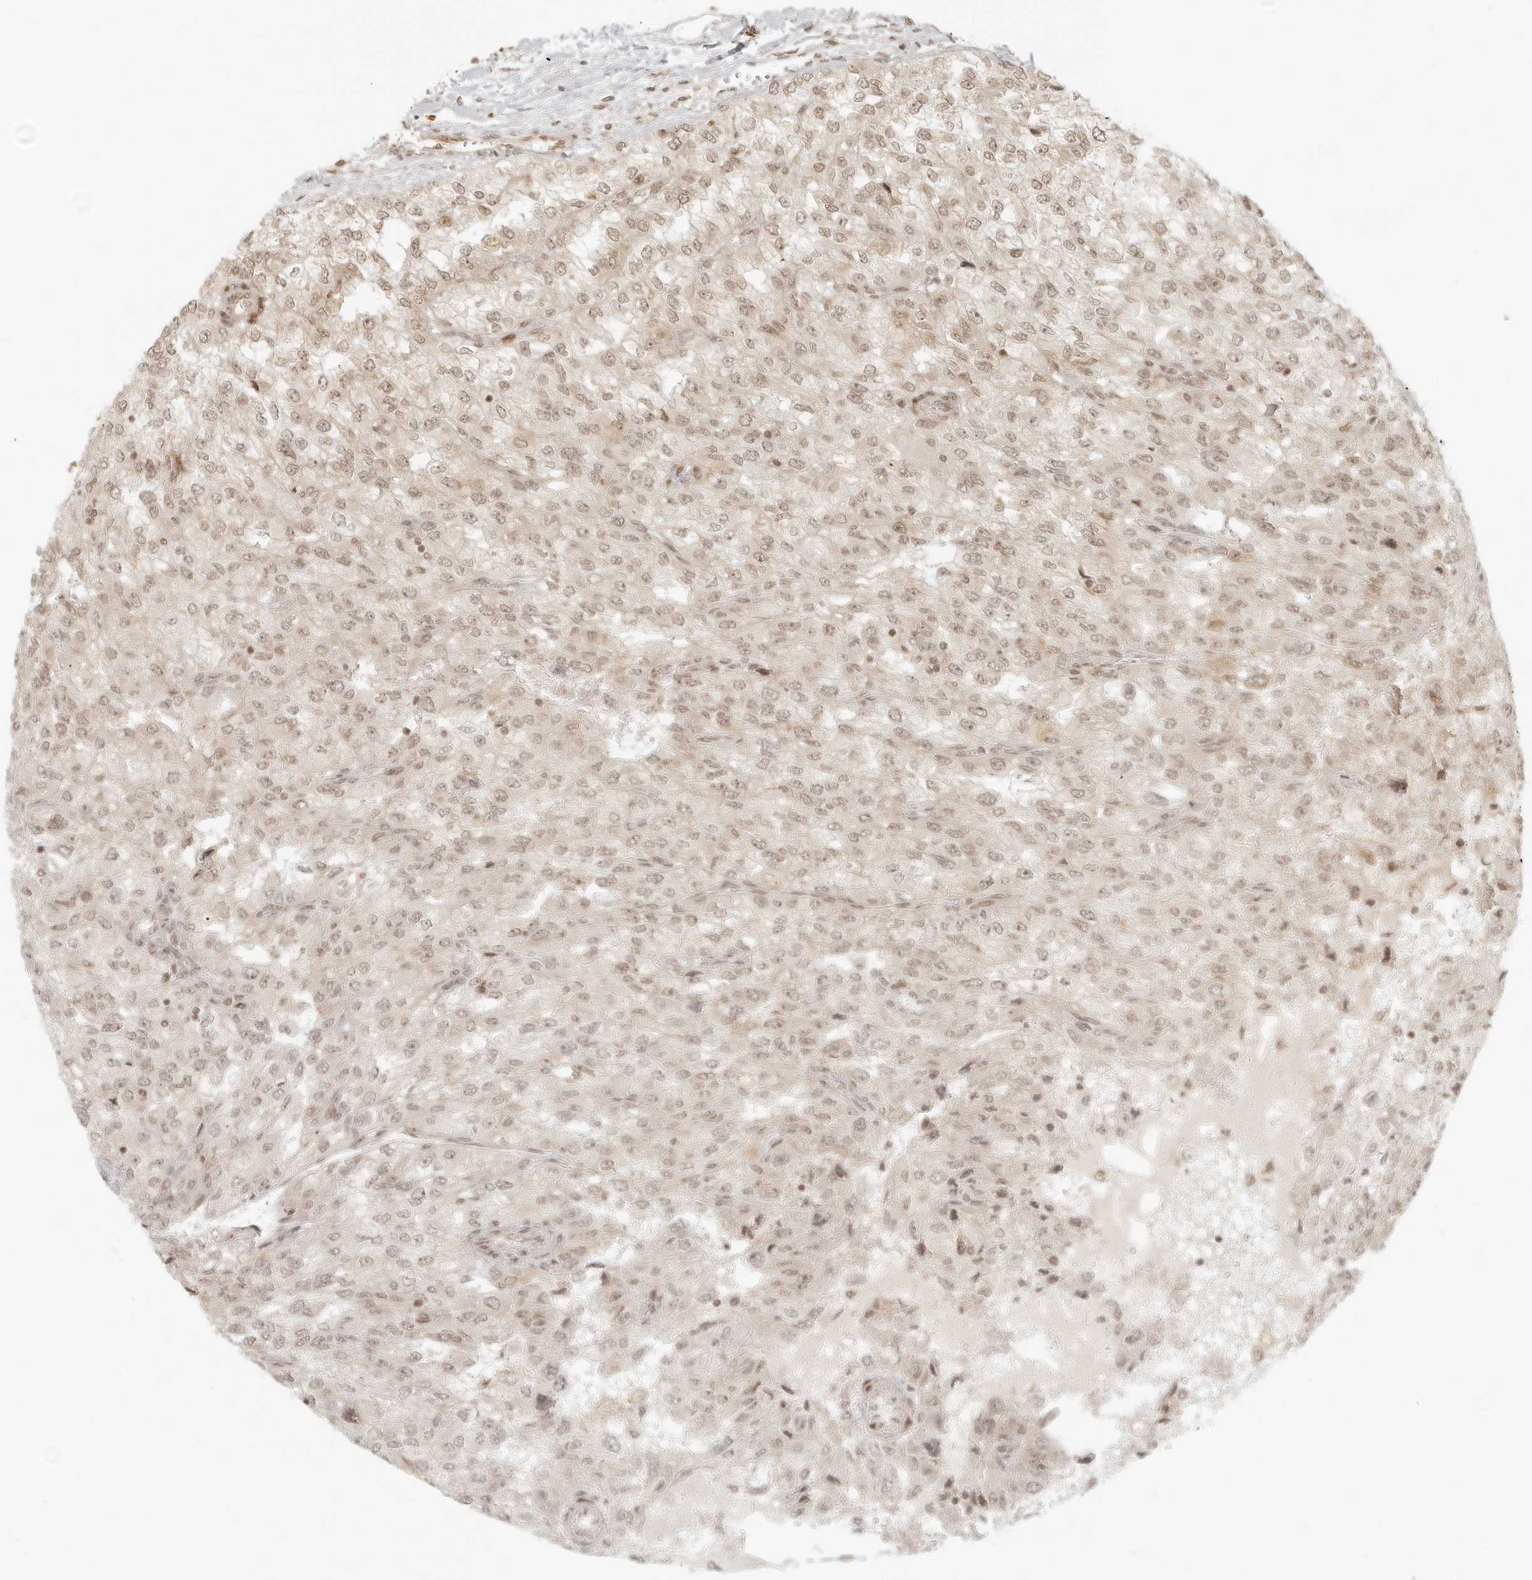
{"staining": {"intensity": "weak", "quantity": ">75%", "location": "nuclear"}, "tissue": "renal cancer", "cell_type": "Tumor cells", "image_type": "cancer", "snomed": [{"axis": "morphology", "description": "Adenocarcinoma, NOS"}, {"axis": "topography", "description": "Kidney"}], "caption": "Adenocarcinoma (renal) tissue reveals weak nuclear staining in approximately >75% of tumor cells, visualized by immunohistochemistry.", "gene": "ZNF407", "patient": {"sex": "female", "age": 54}}